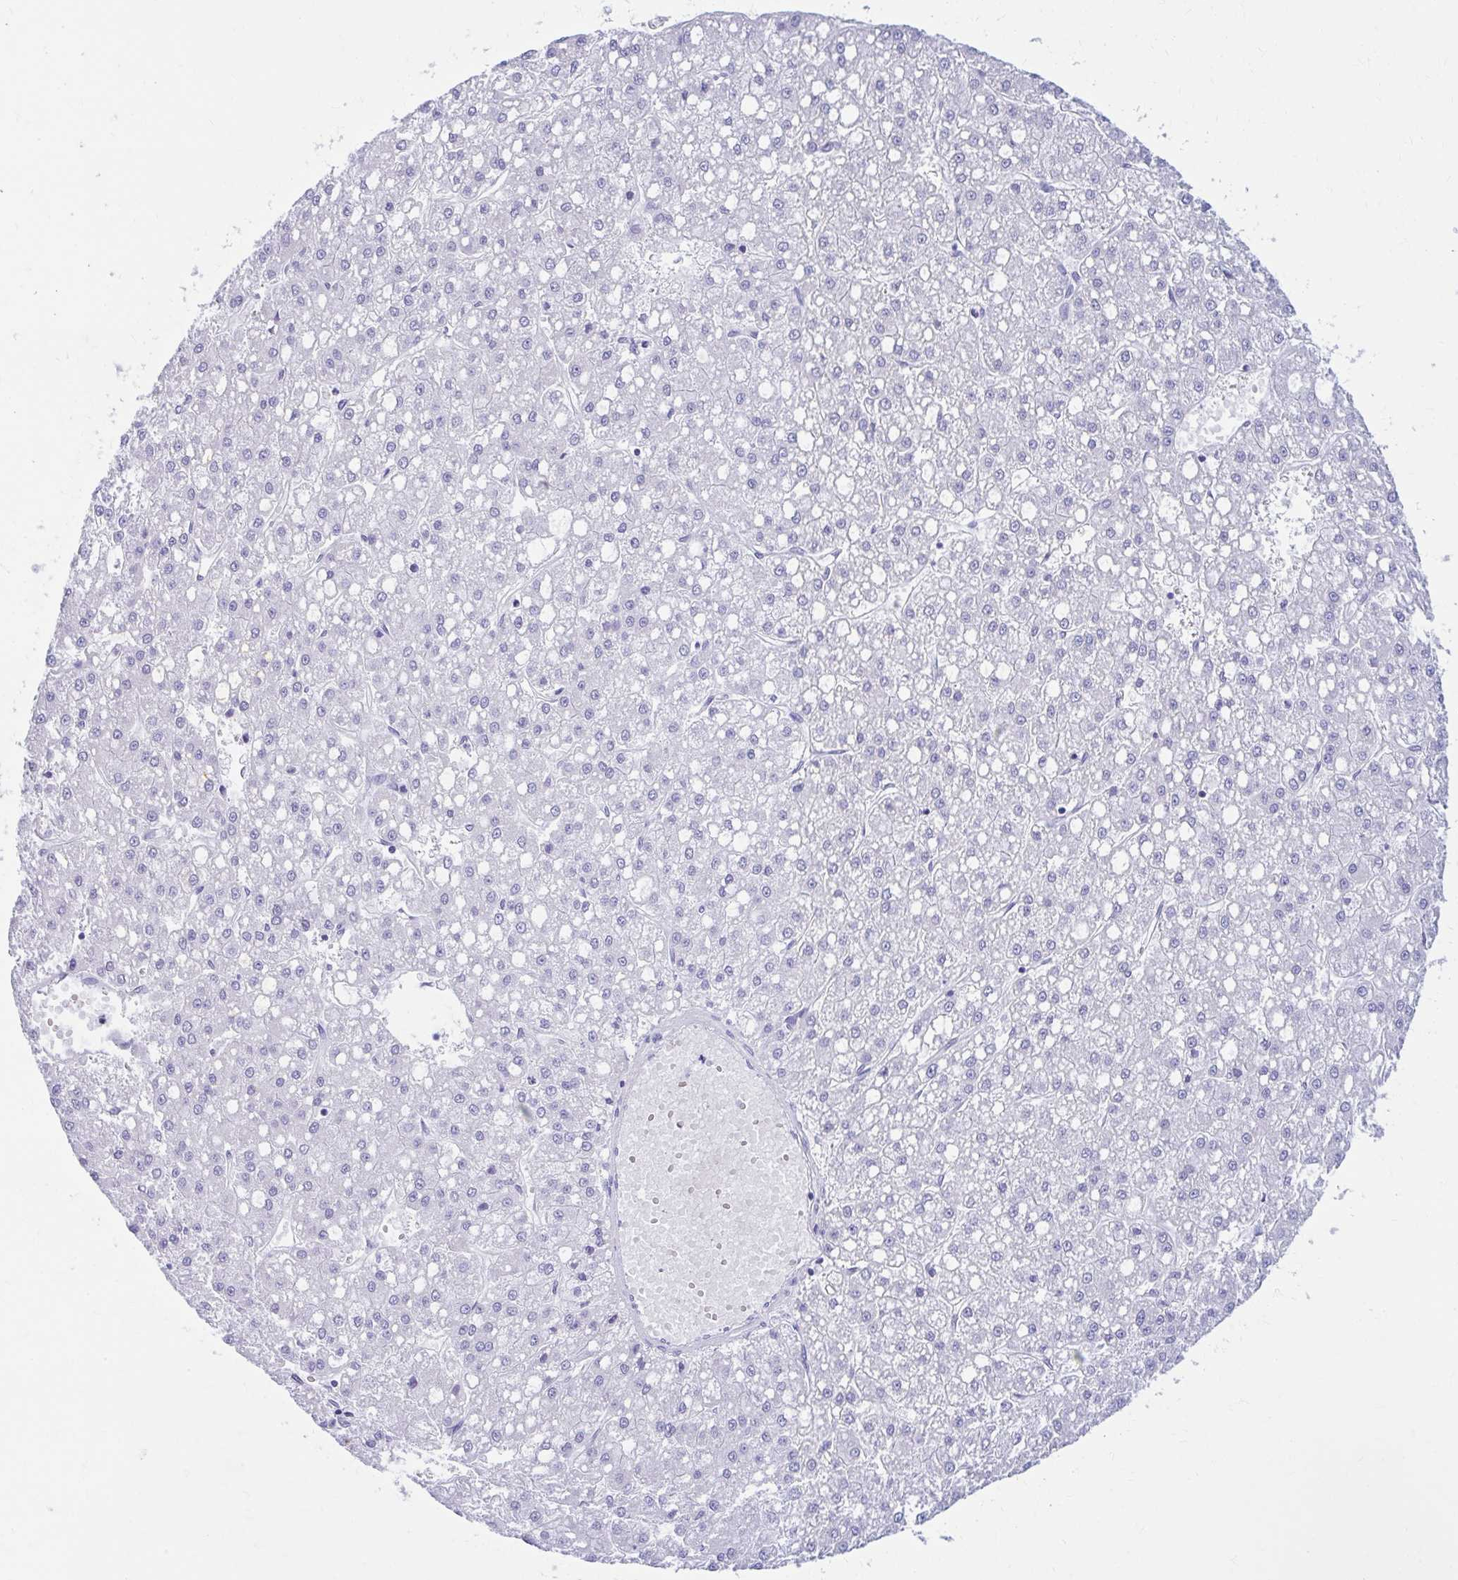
{"staining": {"intensity": "negative", "quantity": "none", "location": "none"}, "tissue": "liver cancer", "cell_type": "Tumor cells", "image_type": "cancer", "snomed": [{"axis": "morphology", "description": "Carcinoma, Hepatocellular, NOS"}, {"axis": "topography", "description": "Liver"}], "caption": "A photomicrograph of human liver cancer (hepatocellular carcinoma) is negative for staining in tumor cells. Brightfield microscopy of IHC stained with DAB (3,3'-diaminobenzidine) (brown) and hematoxylin (blue), captured at high magnification.", "gene": "NSG2", "patient": {"sex": "male", "age": 67}}